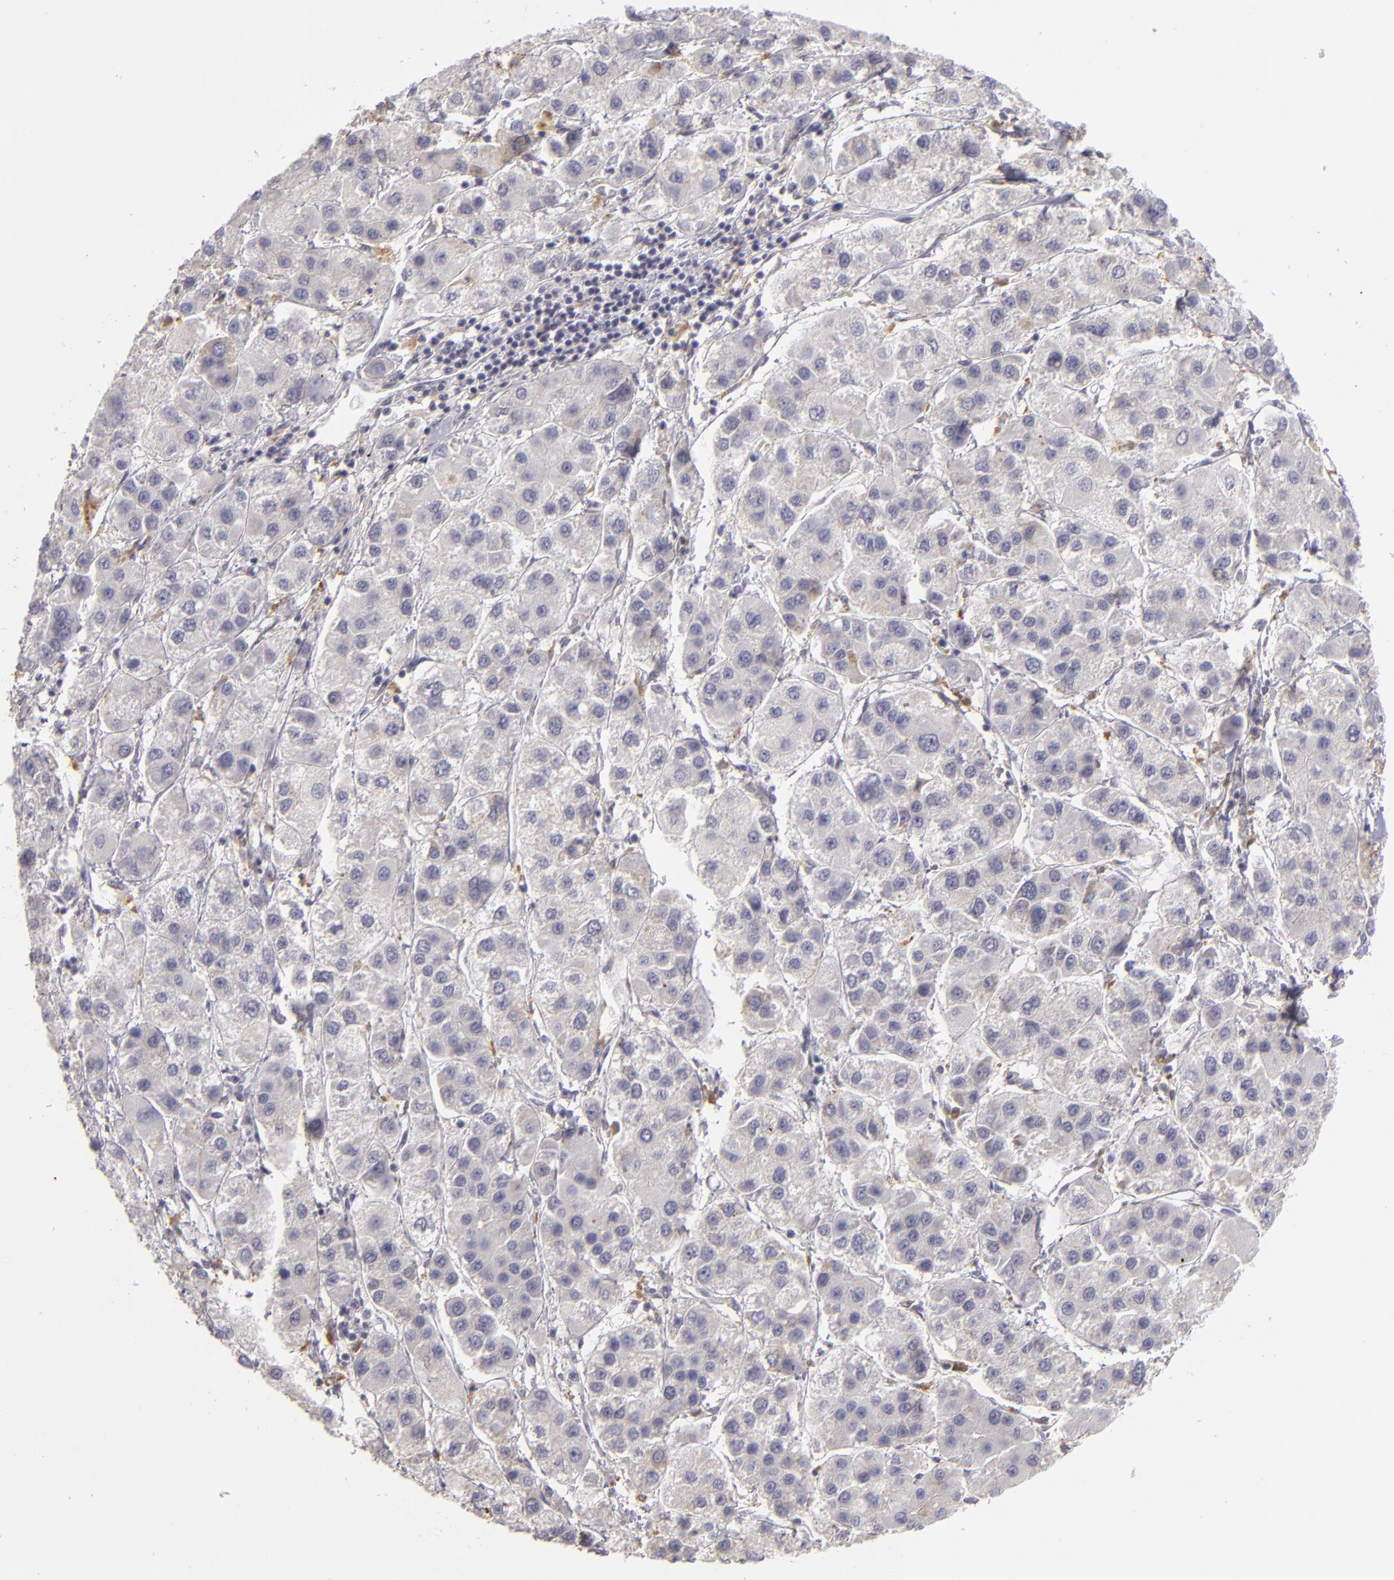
{"staining": {"intensity": "negative", "quantity": "none", "location": "none"}, "tissue": "liver cancer", "cell_type": "Tumor cells", "image_type": "cancer", "snomed": [{"axis": "morphology", "description": "Carcinoma, Hepatocellular, NOS"}, {"axis": "topography", "description": "Liver"}], "caption": "Hepatocellular carcinoma (liver) was stained to show a protein in brown. There is no significant expression in tumor cells.", "gene": "EFS", "patient": {"sex": "female", "age": 85}}